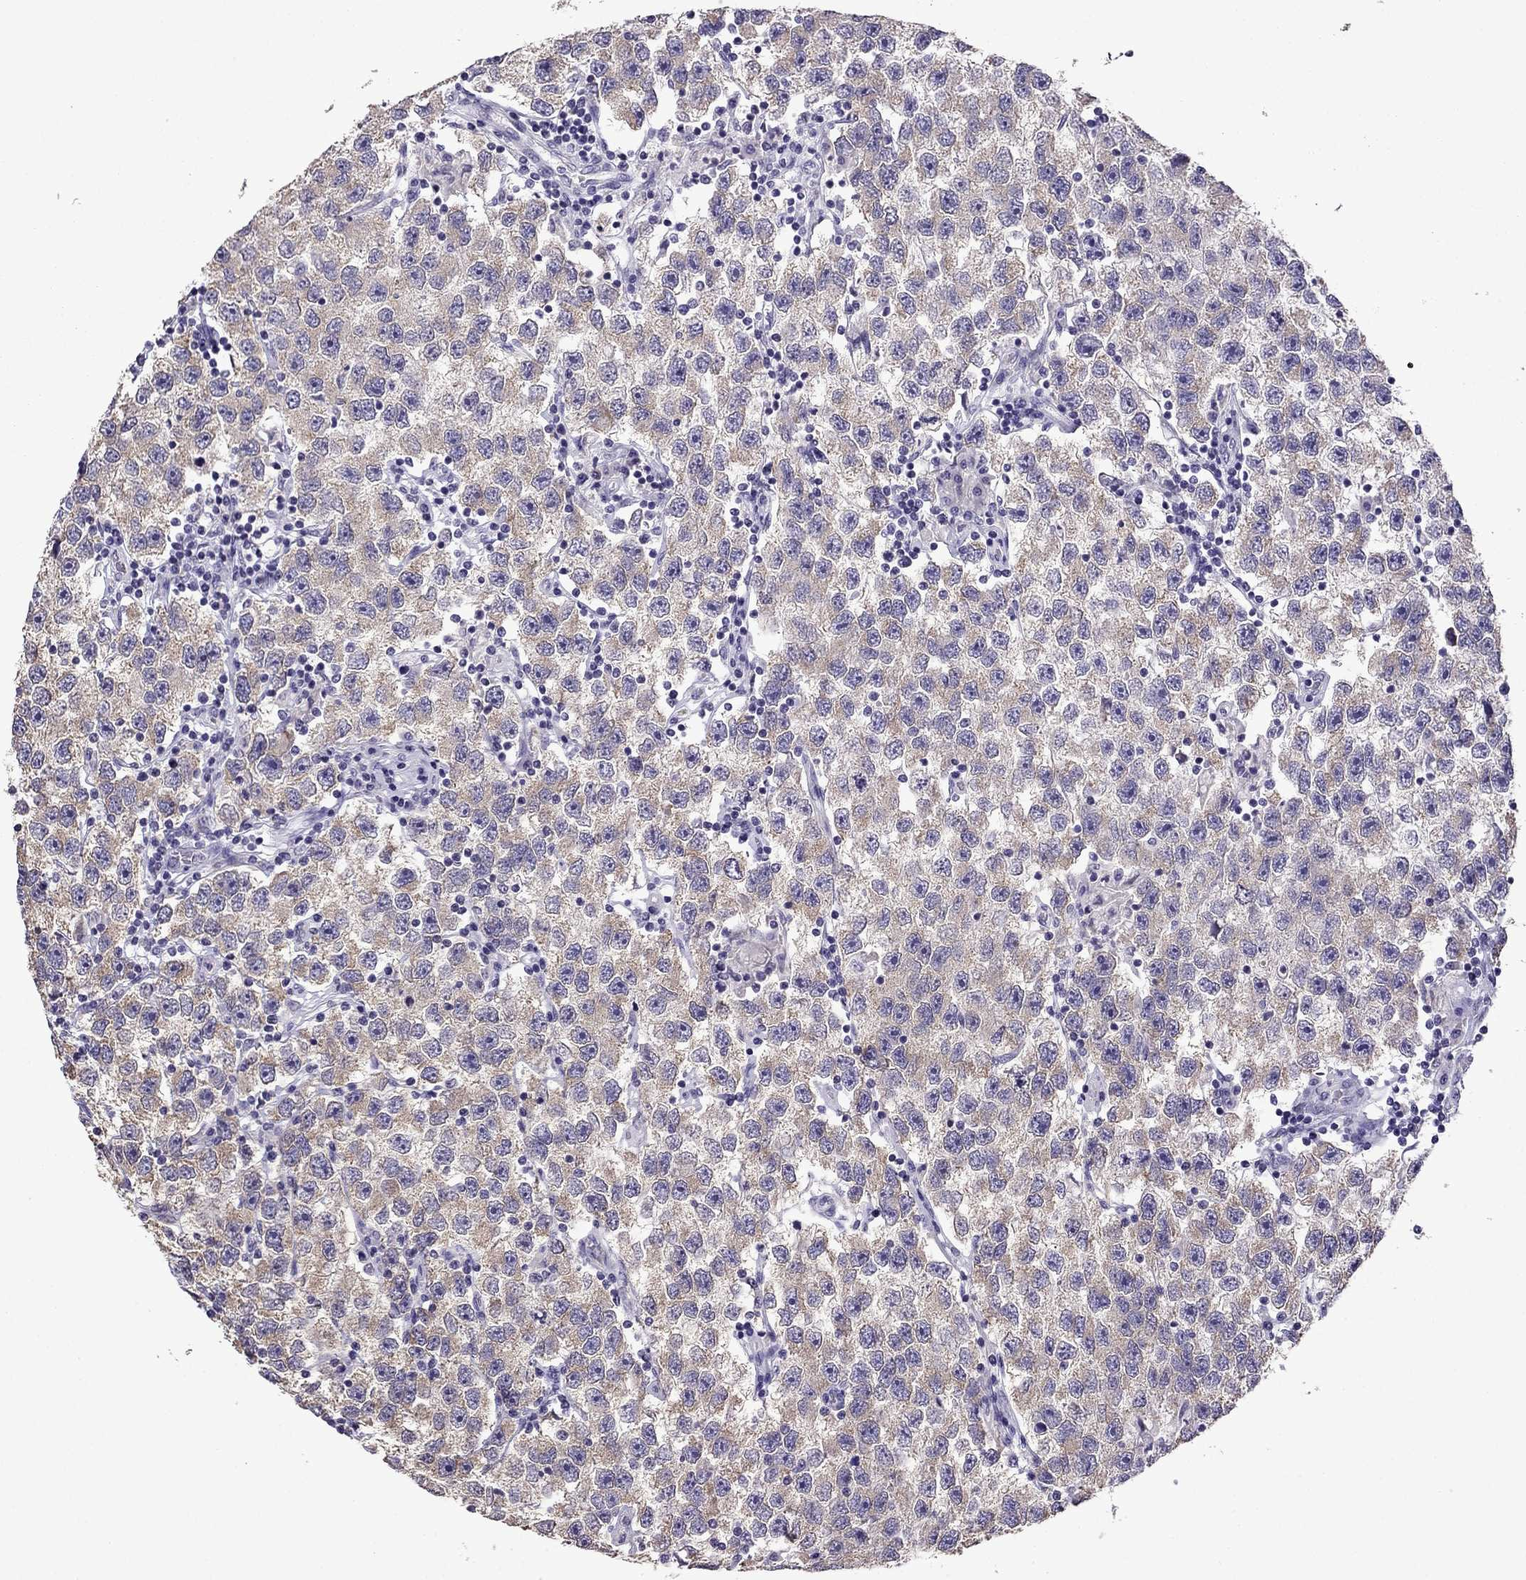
{"staining": {"intensity": "weak", "quantity": ">75%", "location": "cytoplasmic/membranous"}, "tissue": "testis cancer", "cell_type": "Tumor cells", "image_type": "cancer", "snomed": [{"axis": "morphology", "description": "Seminoma, NOS"}, {"axis": "topography", "description": "Testis"}], "caption": "This histopathology image displays immunohistochemistry staining of seminoma (testis), with low weak cytoplasmic/membranous staining in about >75% of tumor cells.", "gene": "TTN", "patient": {"sex": "male", "age": 26}}